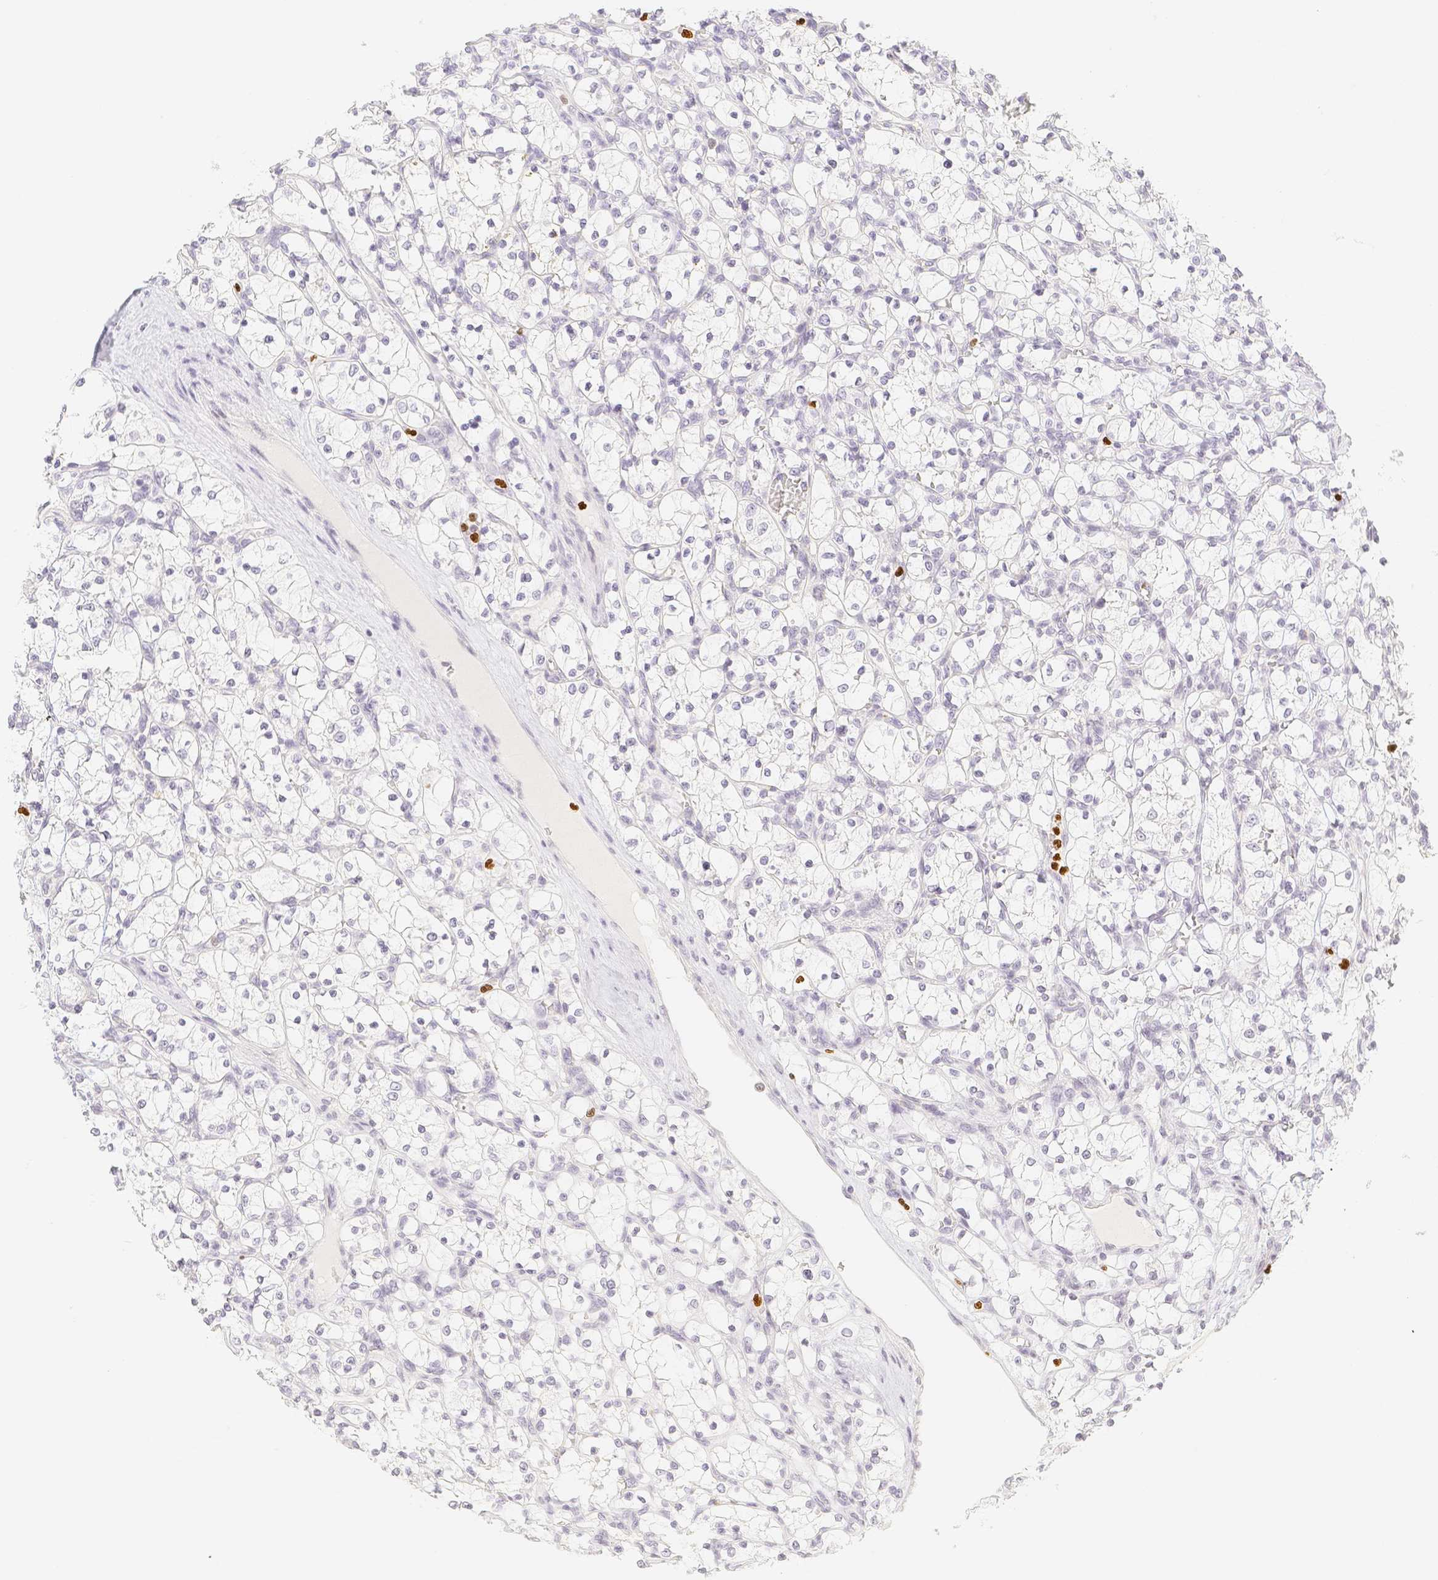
{"staining": {"intensity": "negative", "quantity": "none", "location": "none"}, "tissue": "renal cancer", "cell_type": "Tumor cells", "image_type": "cancer", "snomed": [{"axis": "morphology", "description": "Adenocarcinoma, NOS"}, {"axis": "topography", "description": "Kidney"}], "caption": "This micrograph is of renal cancer (adenocarcinoma) stained with immunohistochemistry (IHC) to label a protein in brown with the nuclei are counter-stained blue. There is no positivity in tumor cells.", "gene": "PADI4", "patient": {"sex": "female", "age": 69}}